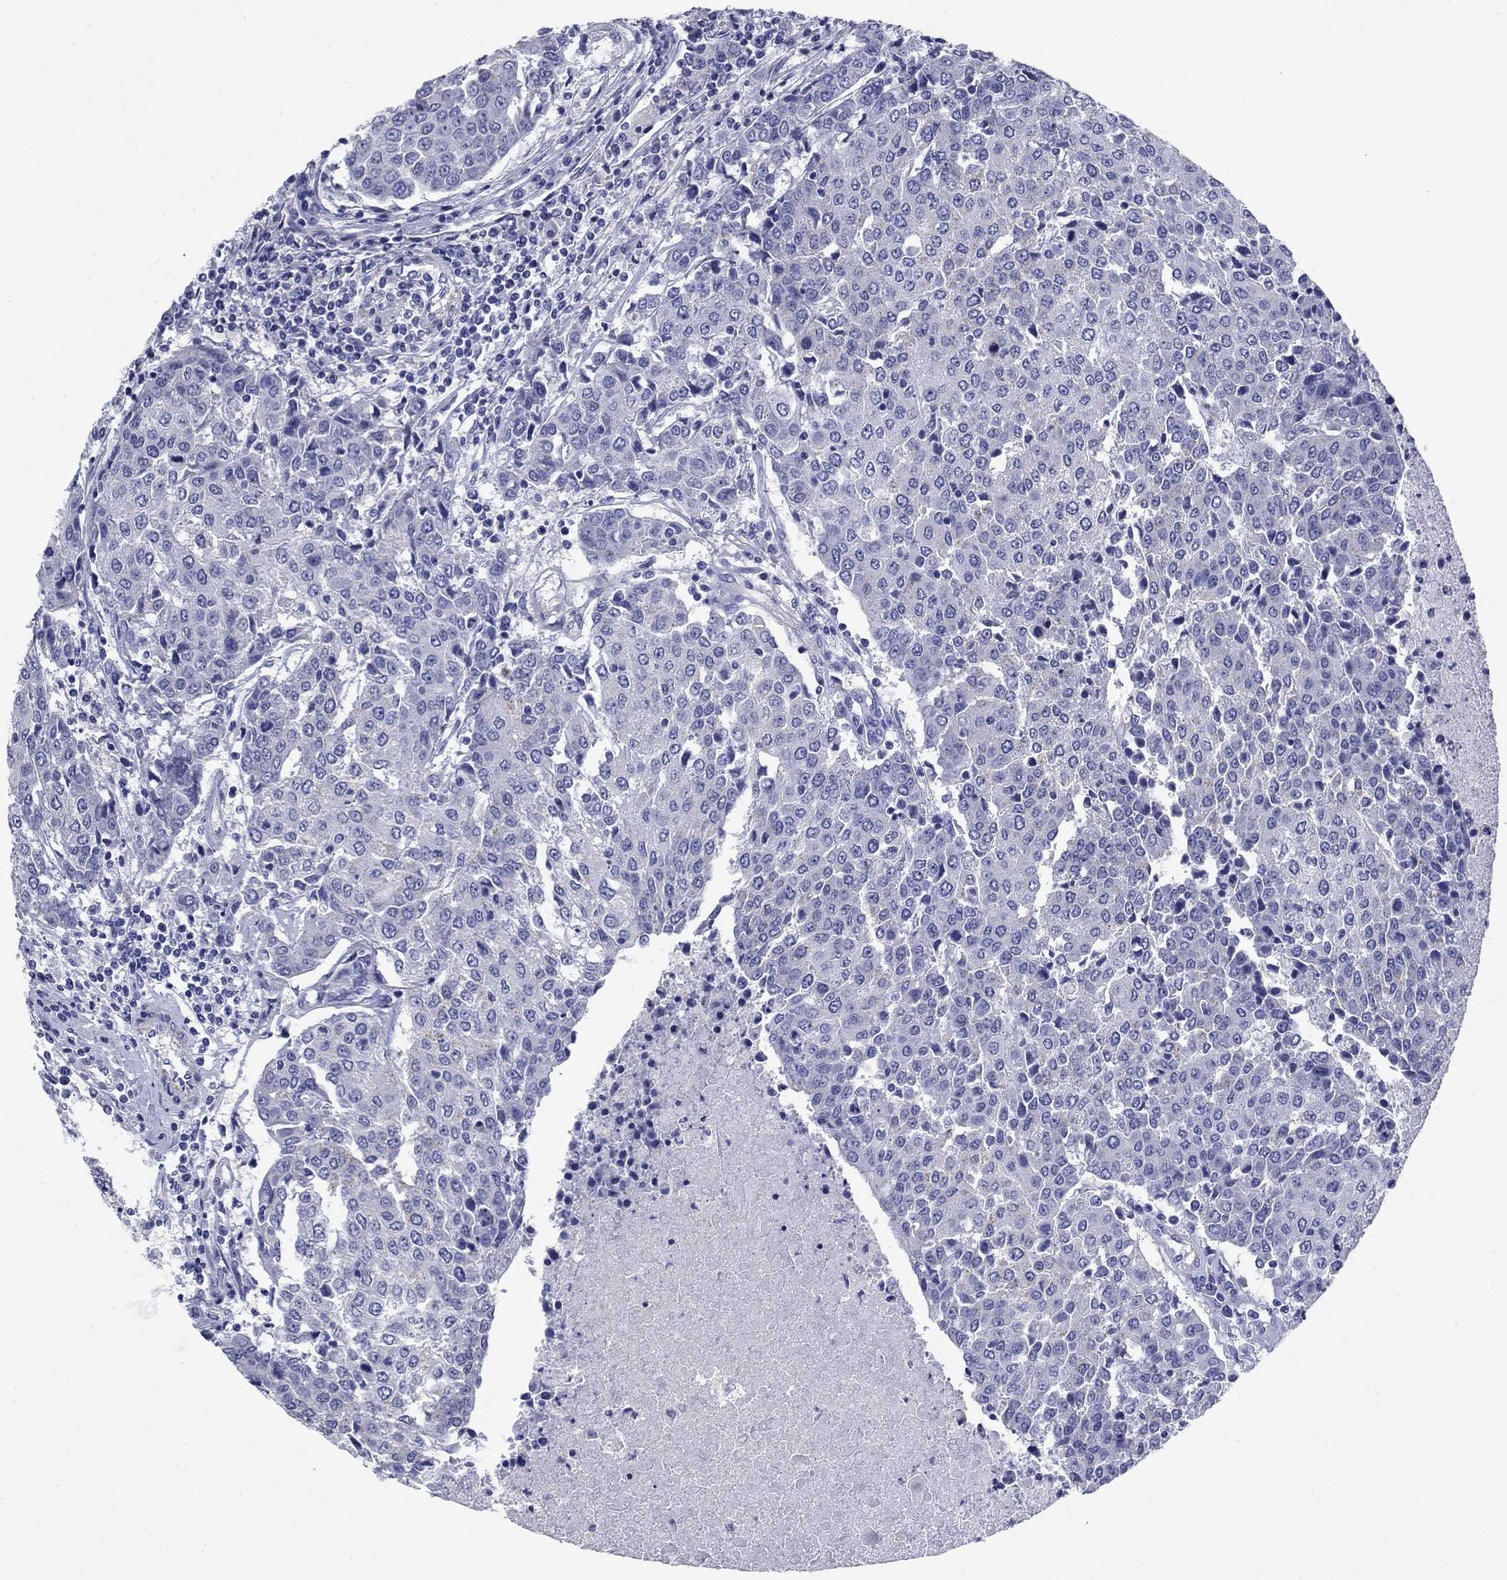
{"staining": {"intensity": "negative", "quantity": "none", "location": "none"}, "tissue": "urothelial cancer", "cell_type": "Tumor cells", "image_type": "cancer", "snomed": [{"axis": "morphology", "description": "Urothelial carcinoma, High grade"}, {"axis": "topography", "description": "Urinary bladder"}], "caption": "DAB (3,3'-diaminobenzidine) immunohistochemical staining of urothelial carcinoma (high-grade) demonstrates no significant expression in tumor cells.", "gene": "PRKCG", "patient": {"sex": "female", "age": 85}}